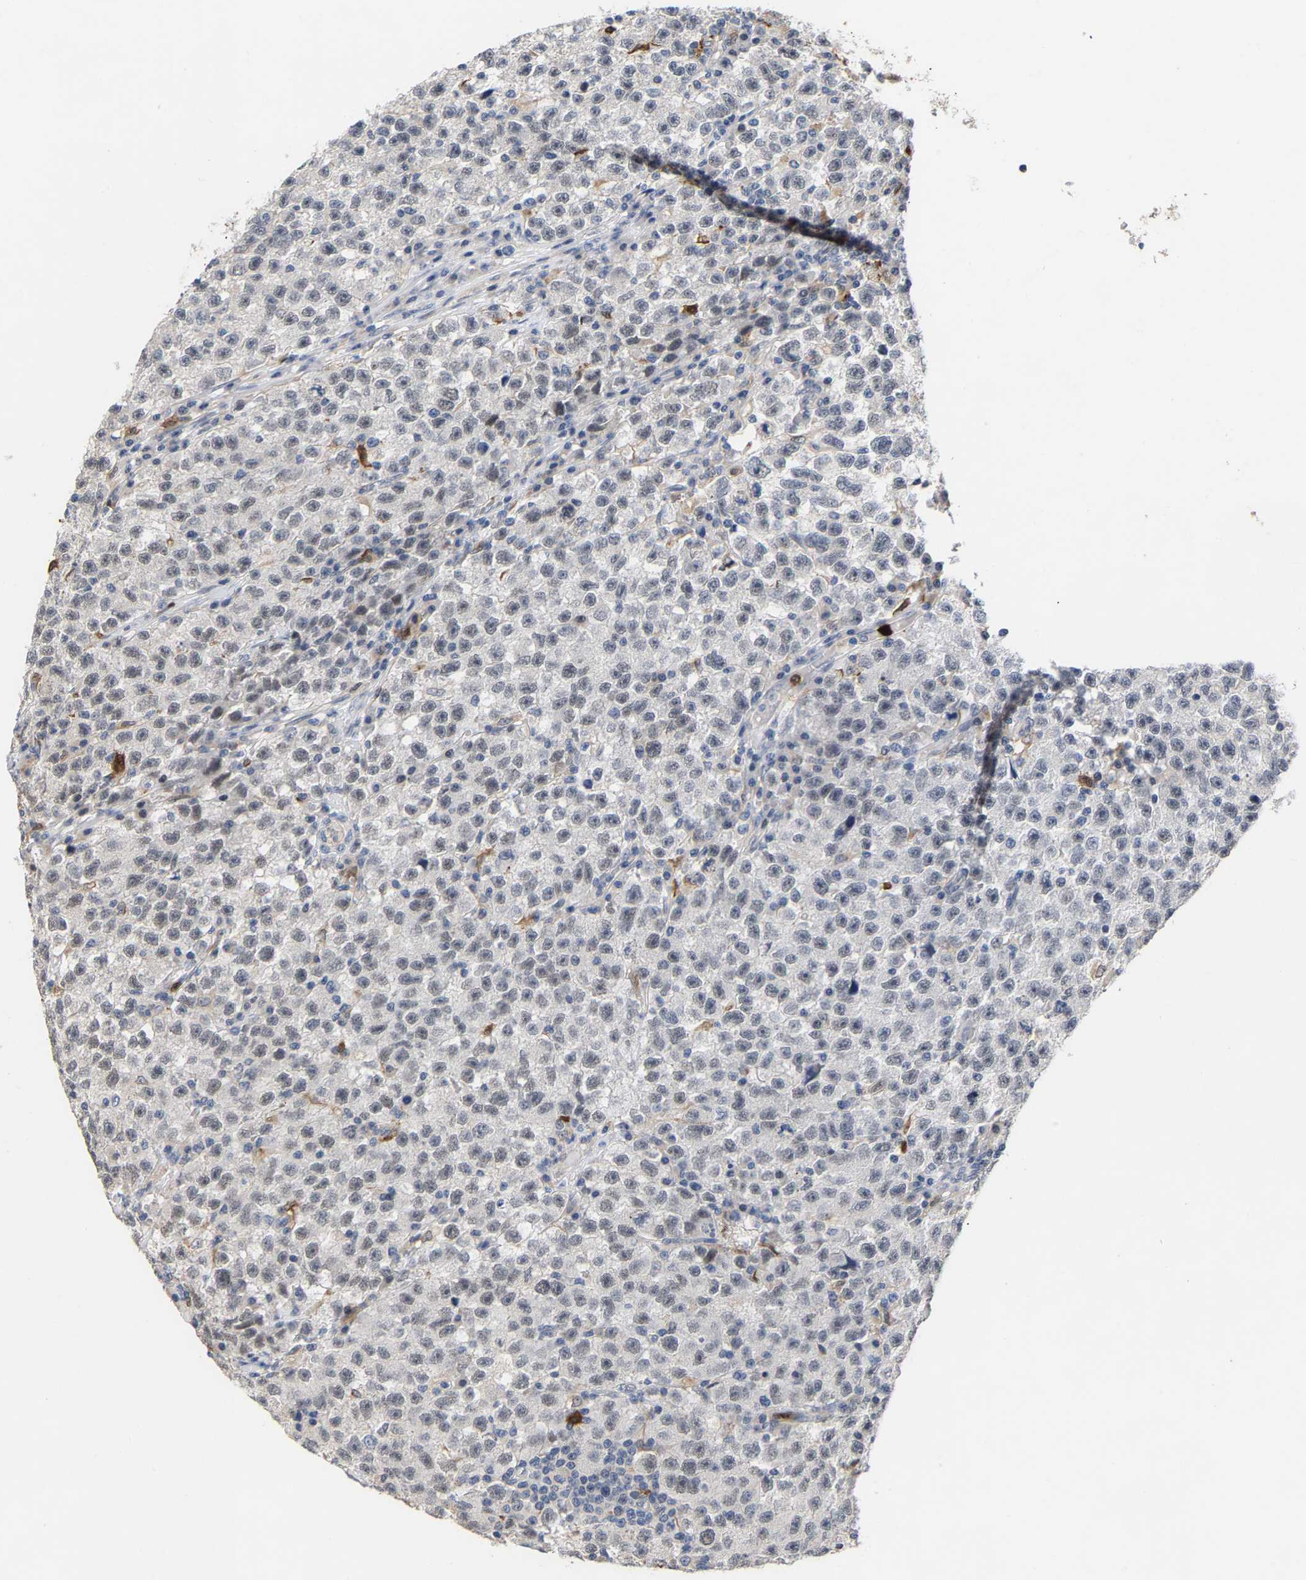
{"staining": {"intensity": "weak", "quantity": "<25%", "location": "nuclear"}, "tissue": "testis cancer", "cell_type": "Tumor cells", "image_type": "cancer", "snomed": [{"axis": "morphology", "description": "Seminoma, NOS"}, {"axis": "topography", "description": "Testis"}], "caption": "Immunohistochemistry histopathology image of neoplastic tissue: human seminoma (testis) stained with DAB (3,3'-diaminobenzidine) demonstrates no significant protein expression in tumor cells.", "gene": "TDRD7", "patient": {"sex": "male", "age": 22}}